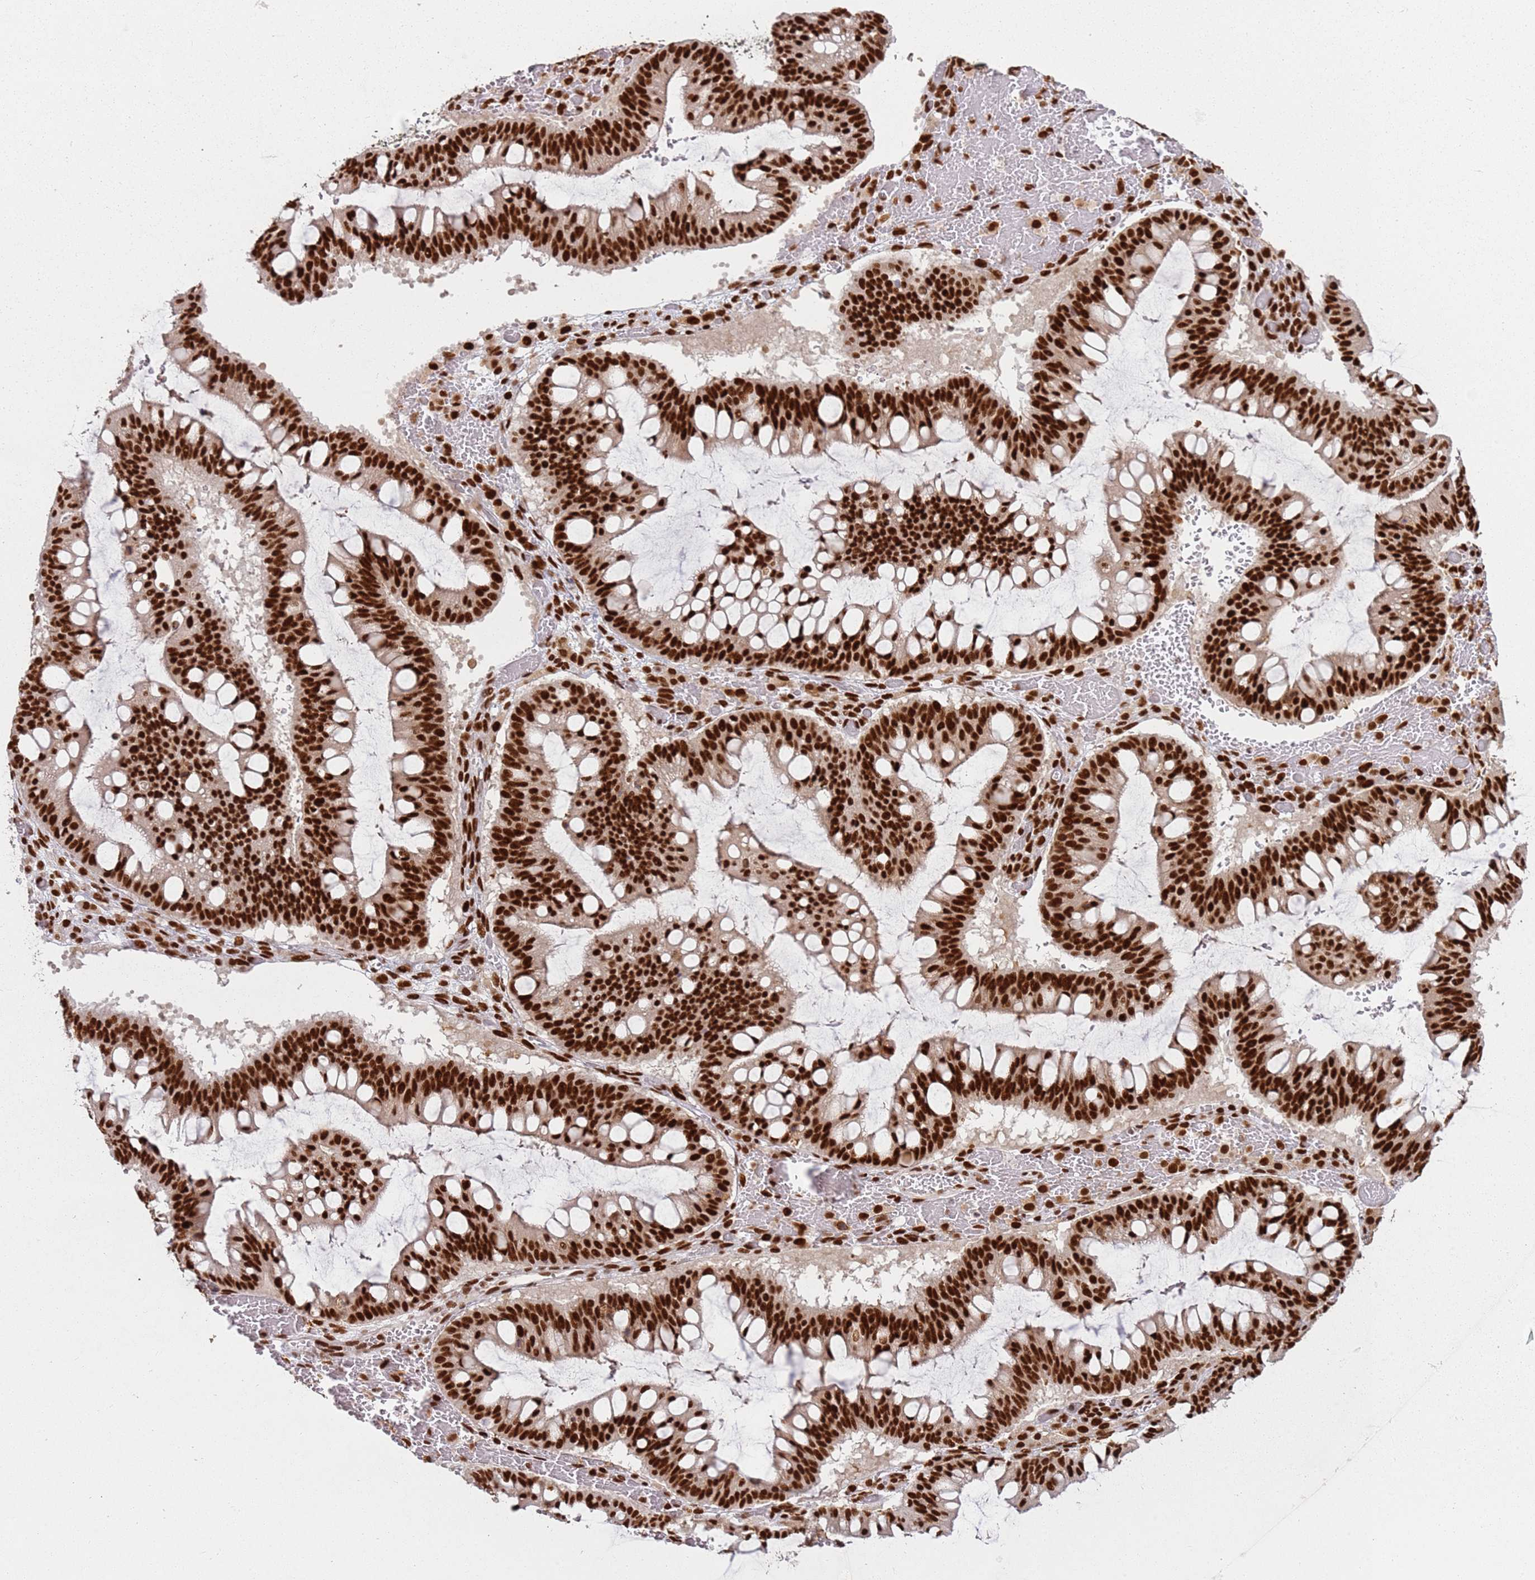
{"staining": {"intensity": "strong", "quantity": ">75%", "location": "nuclear"}, "tissue": "ovarian cancer", "cell_type": "Tumor cells", "image_type": "cancer", "snomed": [{"axis": "morphology", "description": "Cystadenocarcinoma, mucinous, NOS"}, {"axis": "topography", "description": "Ovary"}], "caption": "Ovarian cancer (mucinous cystadenocarcinoma) stained with a brown dye reveals strong nuclear positive staining in approximately >75% of tumor cells.", "gene": "TENT4A", "patient": {"sex": "female", "age": 73}}